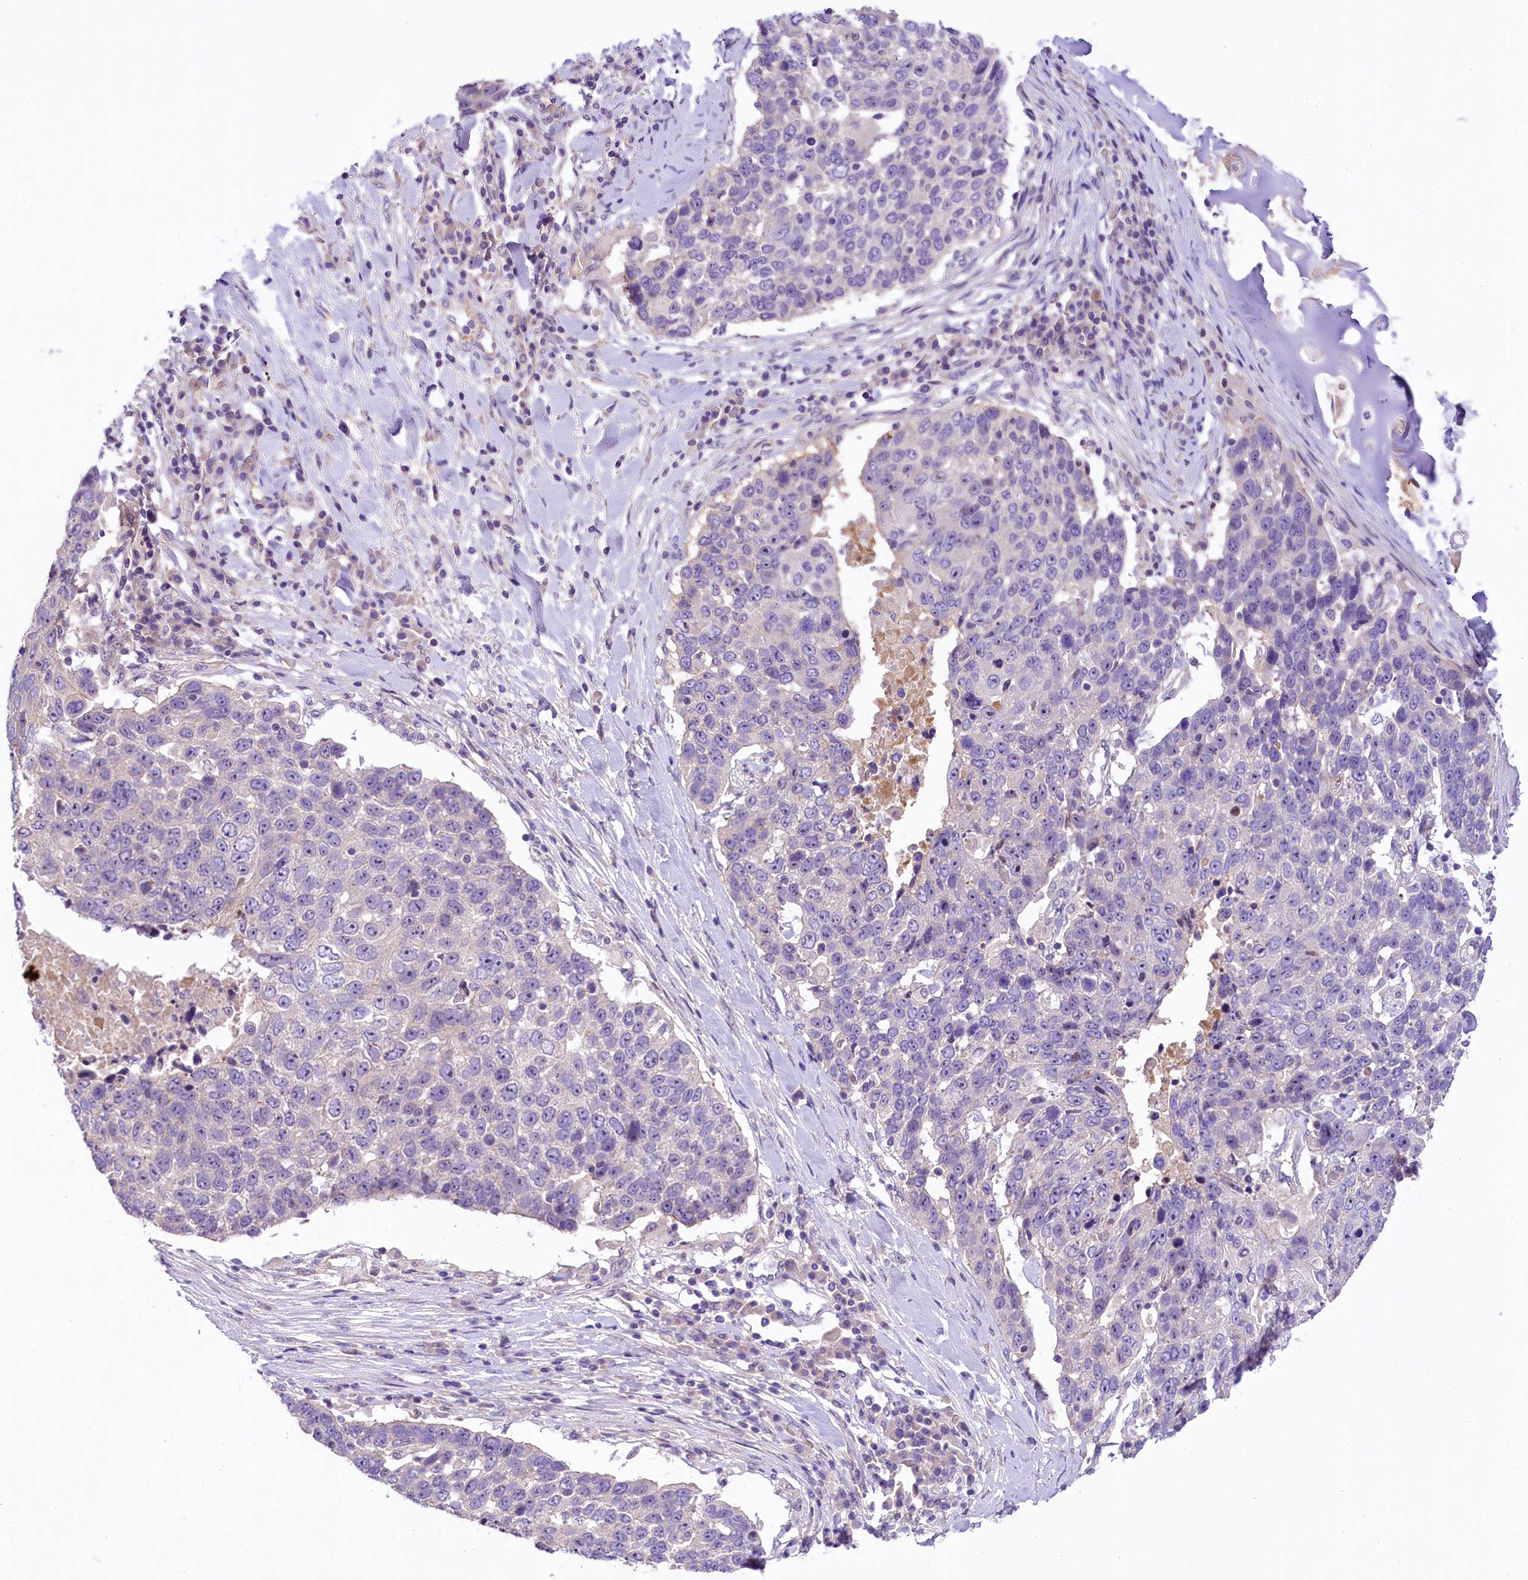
{"staining": {"intensity": "negative", "quantity": "none", "location": "none"}, "tissue": "lung cancer", "cell_type": "Tumor cells", "image_type": "cancer", "snomed": [{"axis": "morphology", "description": "Squamous cell carcinoma, NOS"}, {"axis": "topography", "description": "Lung"}], "caption": "Tumor cells are negative for protein expression in human squamous cell carcinoma (lung). The staining is performed using DAB (3,3'-diaminobenzidine) brown chromogen with nuclei counter-stained in using hematoxylin.", "gene": "UBXN6", "patient": {"sex": "male", "age": 66}}